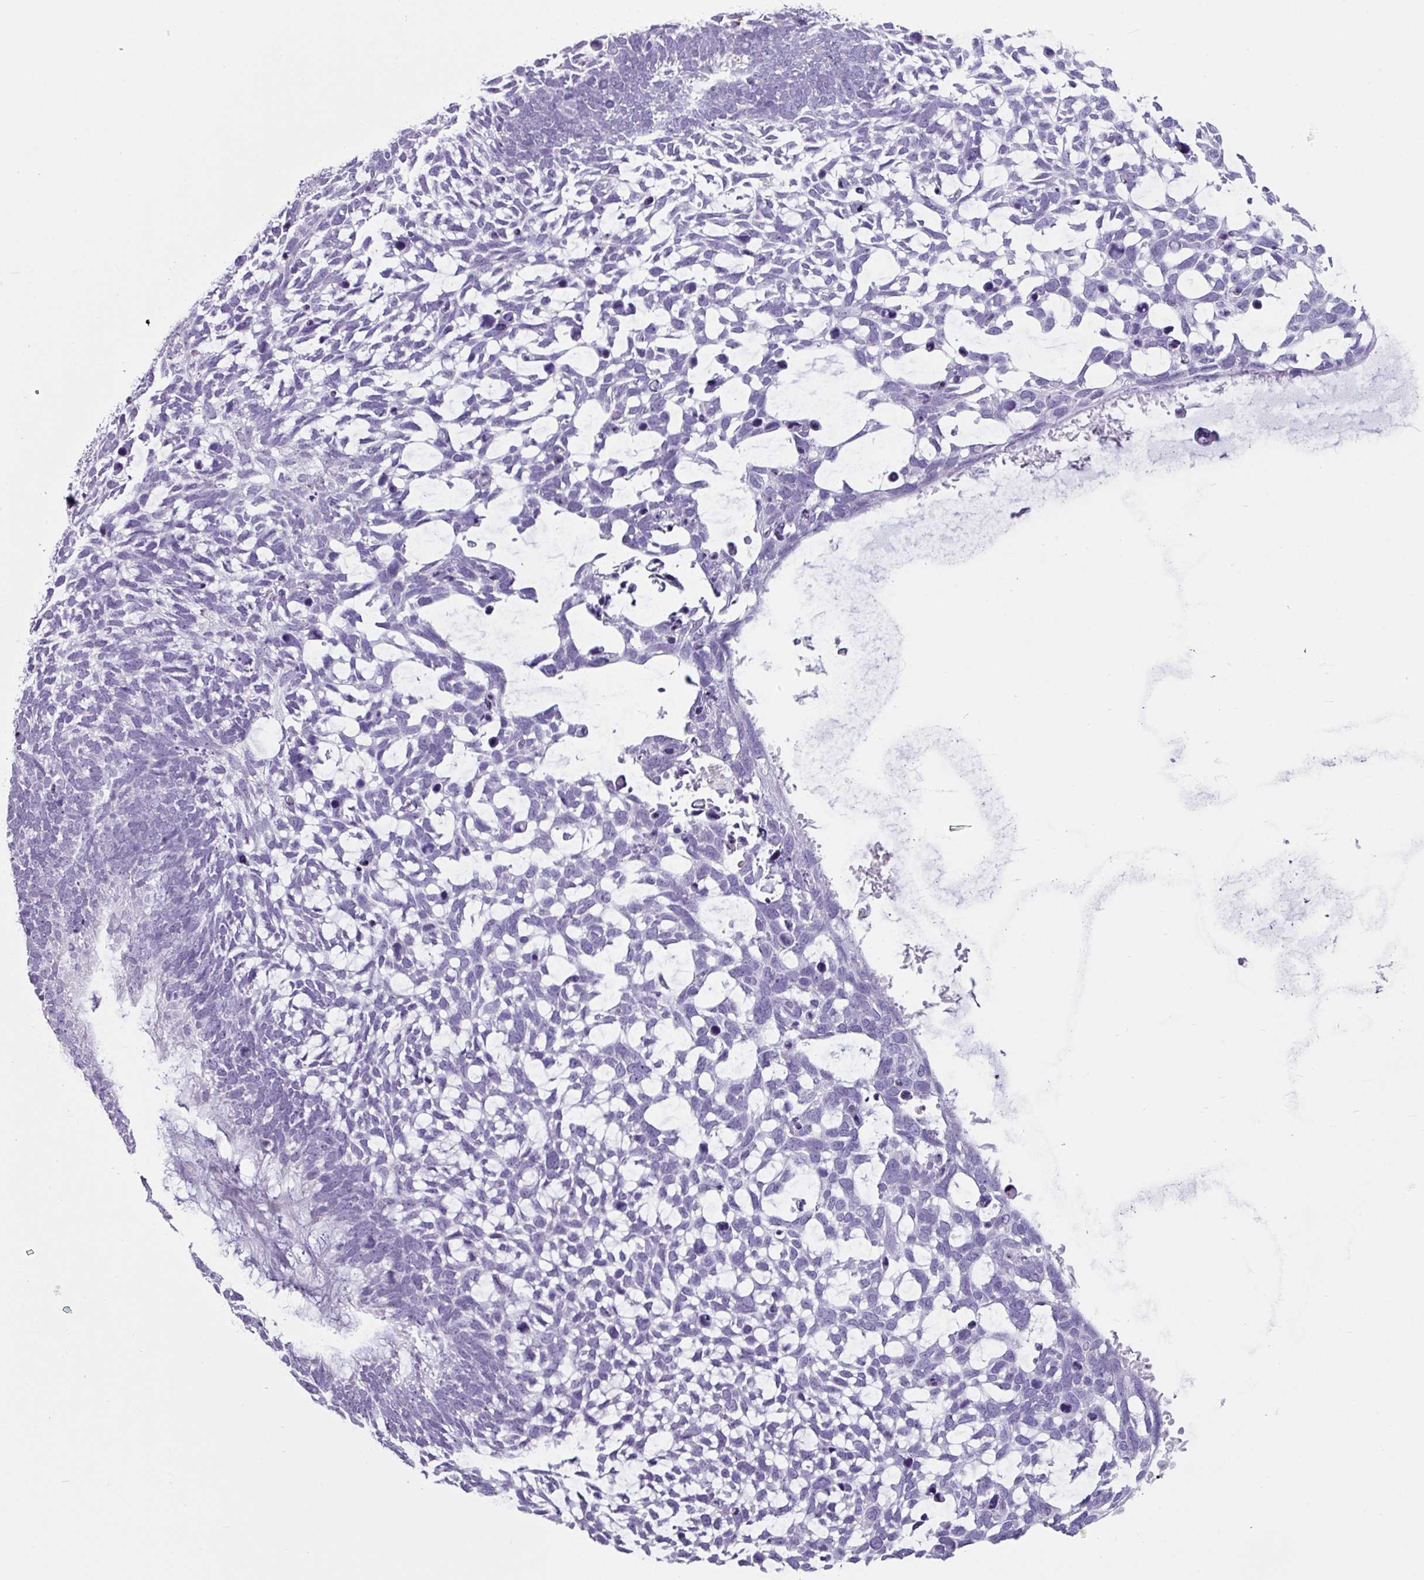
{"staining": {"intensity": "negative", "quantity": "none", "location": "none"}, "tissue": "skin cancer", "cell_type": "Tumor cells", "image_type": "cancer", "snomed": [{"axis": "morphology", "description": "Basal cell carcinoma"}, {"axis": "topography", "description": "Skin"}], "caption": "High power microscopy micrograph of an immunohistochemistry (IHC) micrograph of skin basal cell carcinoma, revealing no significant staining in tumor cells. Brightfield microscopy of immunohistochemistry stained with DAB (brown) and hematoxylin (blue), captured at high magnification.", "gene": "CLCA1", "patient": {"sex": "male", "age": 88}}